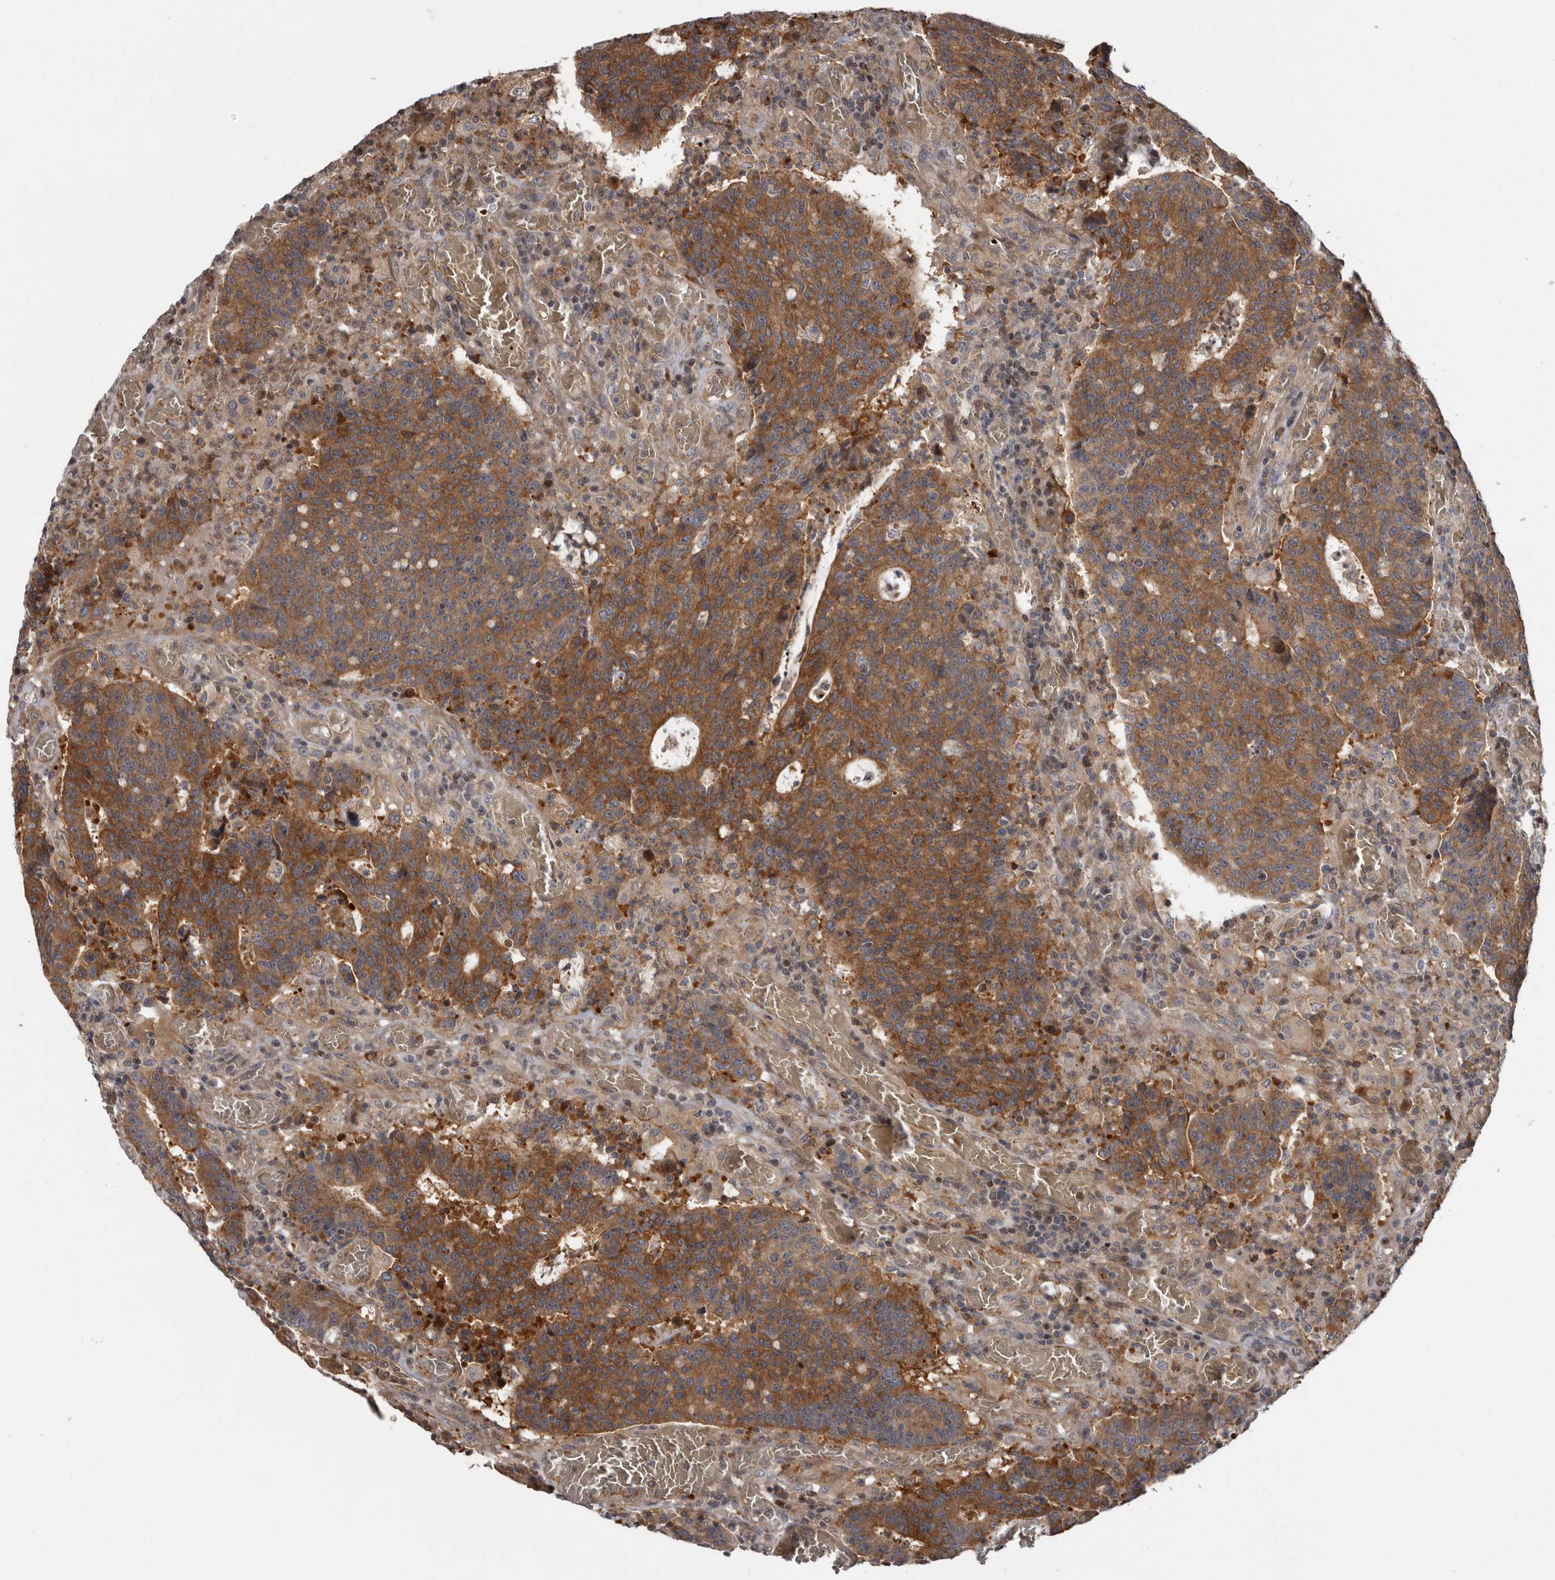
{"staining": {"intensity": "moderate", "quantity": ">75%", "location": "cytoplasmic/membranous"}, "tissue": "colorectal cancer", "cell_type": "Tumor cells", "image_type": "cancer", "snomed": [{"axis": "morphology", "description": "Adenocarcinoma, NOS"}, {"axis": "topography", "description": "Colon"}], "caption": "Brown immunohistochemical staining in colorectal cancer demonstrates moderate cytoplasmic/membranous positivity in approximately >75% of tumor cells.", "gene": "FGFR4", "patient": {"sex": "female", "age": 75}}